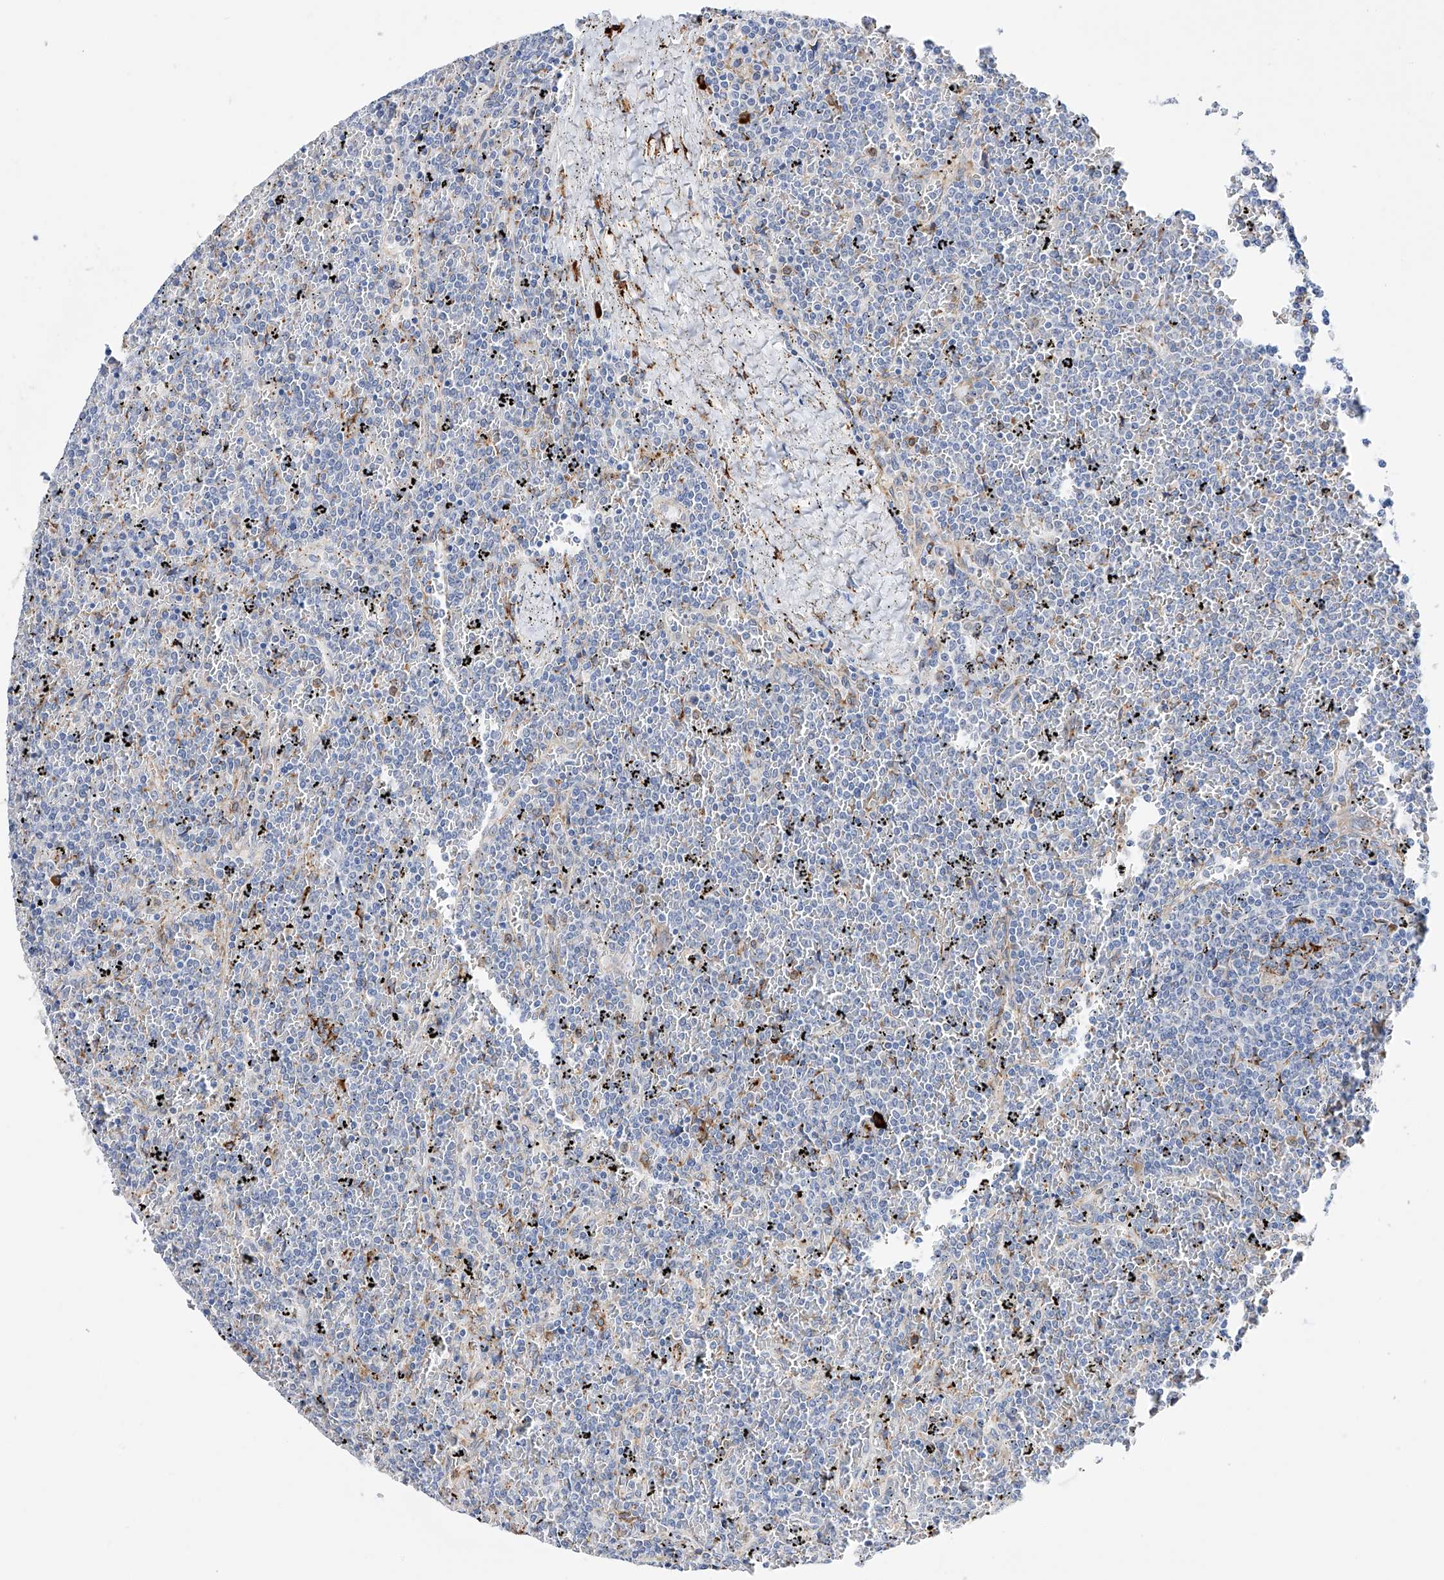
{"staining": {"intensity": "negative", "quantity": "none", "location": "none"}, "tissue": "lymphoma", "cell_type": "Tumor cells", "image_type": "cancer", "snomed": [{"axis": "morphology", "description": "Malignant lymphoma, non-Hodgkin's type, Low grade"}, {"axis": "topography", "description": "Spleen"}], "caption": "IHC micrograph of neoplastic tissue: human low-grade malignant lymphoma, non-Hodgkin's type stained with DAB (3,3'-diaminobenzidine) reveals no significant protein staining in tumor cells. (DAB (3,3'-diaminobenzidine) immunohistochemistry (IHC), high magnification).", "gene": "PDIA5", "patient": {"sex": "female", "age": 19}}